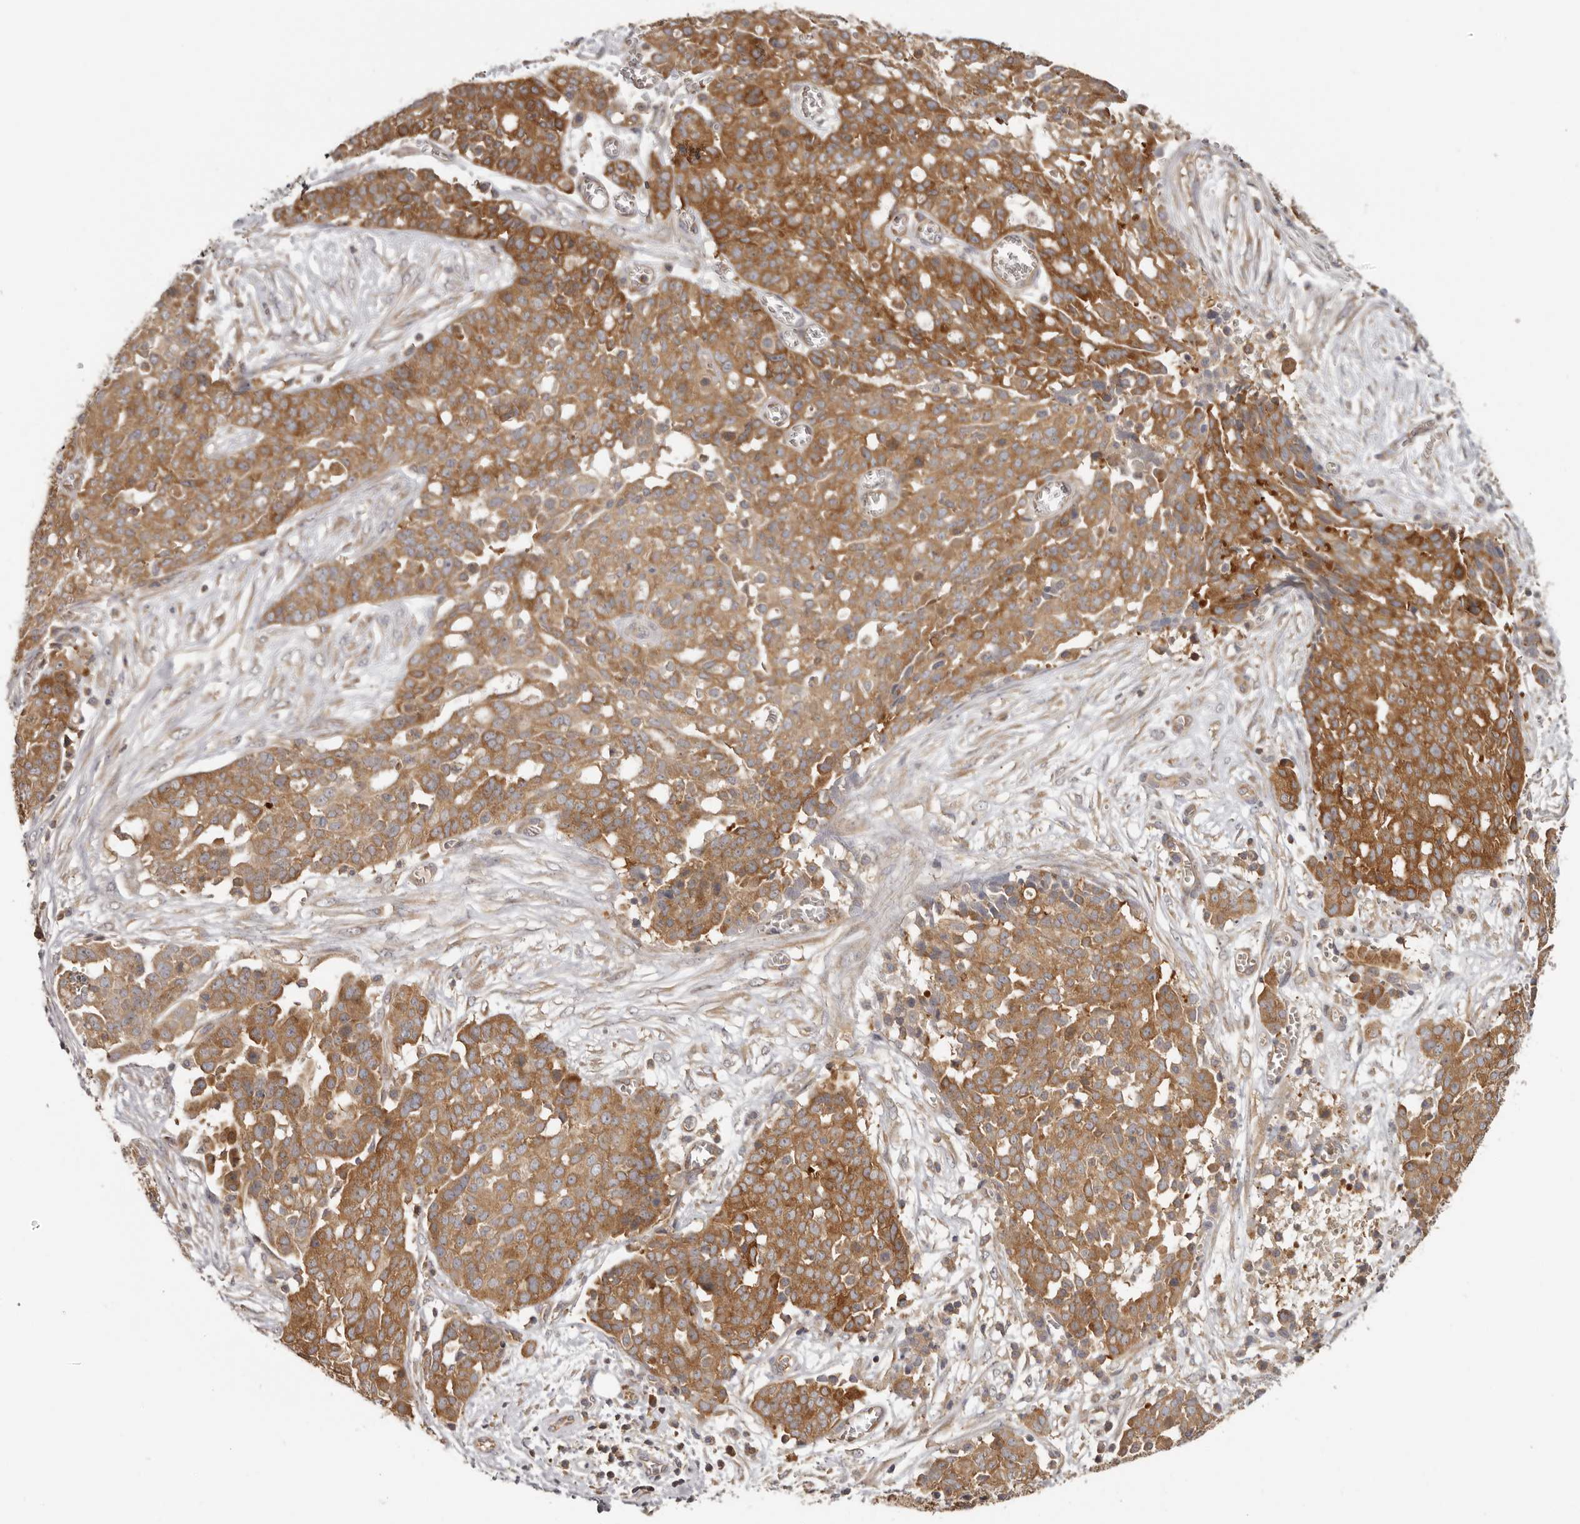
{"staining": {"intensity": "moderate", "quantity": ">75%", "location": "cytoplasmic/membranous"}, "tissue": "ovarian cancer", "cell_type": "Tumor cells", "image_type": "cancer", "snomed": [{"axis": "morphology", "description": "Cystadenocarcinoma, serous, NOS"}, {"axis": "topography", "description": "Soft tissue"}, {"axis": "topography", "description": "Ovary"}], "caption": "The micrograph reveals a brown stain indicating the presence of a protein in the cytoplasmic/membranous of tumor cells in ovarian serous cystadenocarcinoma.", "gene": "EEF1E1", "patient": {"sex": "female", "age": 57}}